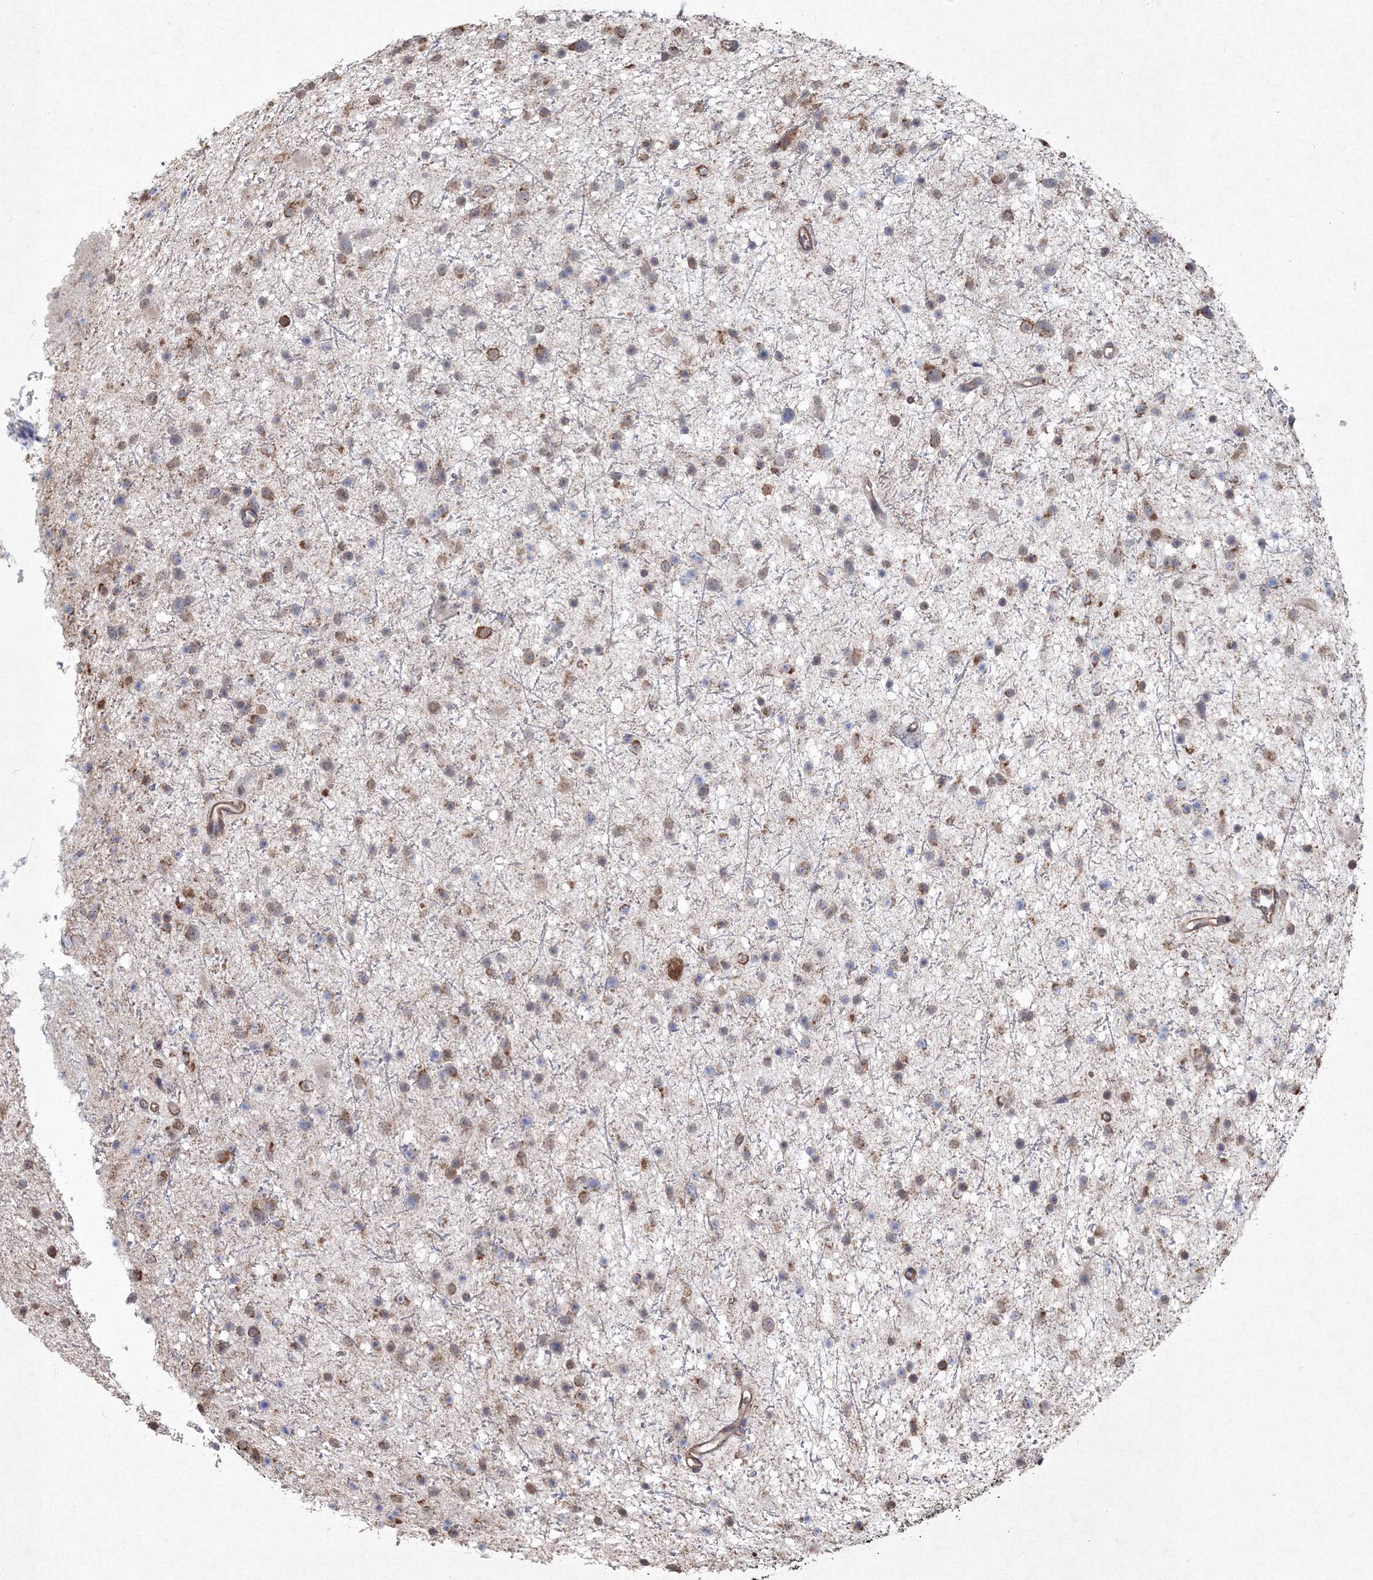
{"staining": {"intensity": "moderate", "quantity": "<25%", "location": "cytoplasmic/membranous"}, "tissue": "glioma", "cell_type": "Tumor cells", "image_type": "cancer", "snomed": [{"axis": "morphology", "description": "Glioma, malignant, Low grade"}, {"axis": "topography", "description": "Cerebral cortex"}], "caption": "Immunohistochemical staining of human glioma reveals low levels of moderate cytoplasmic/membranous staining in about <25% of tumor cells.", "gene": "TMEM139", "patient": {"sex": "female", "age": 39}}